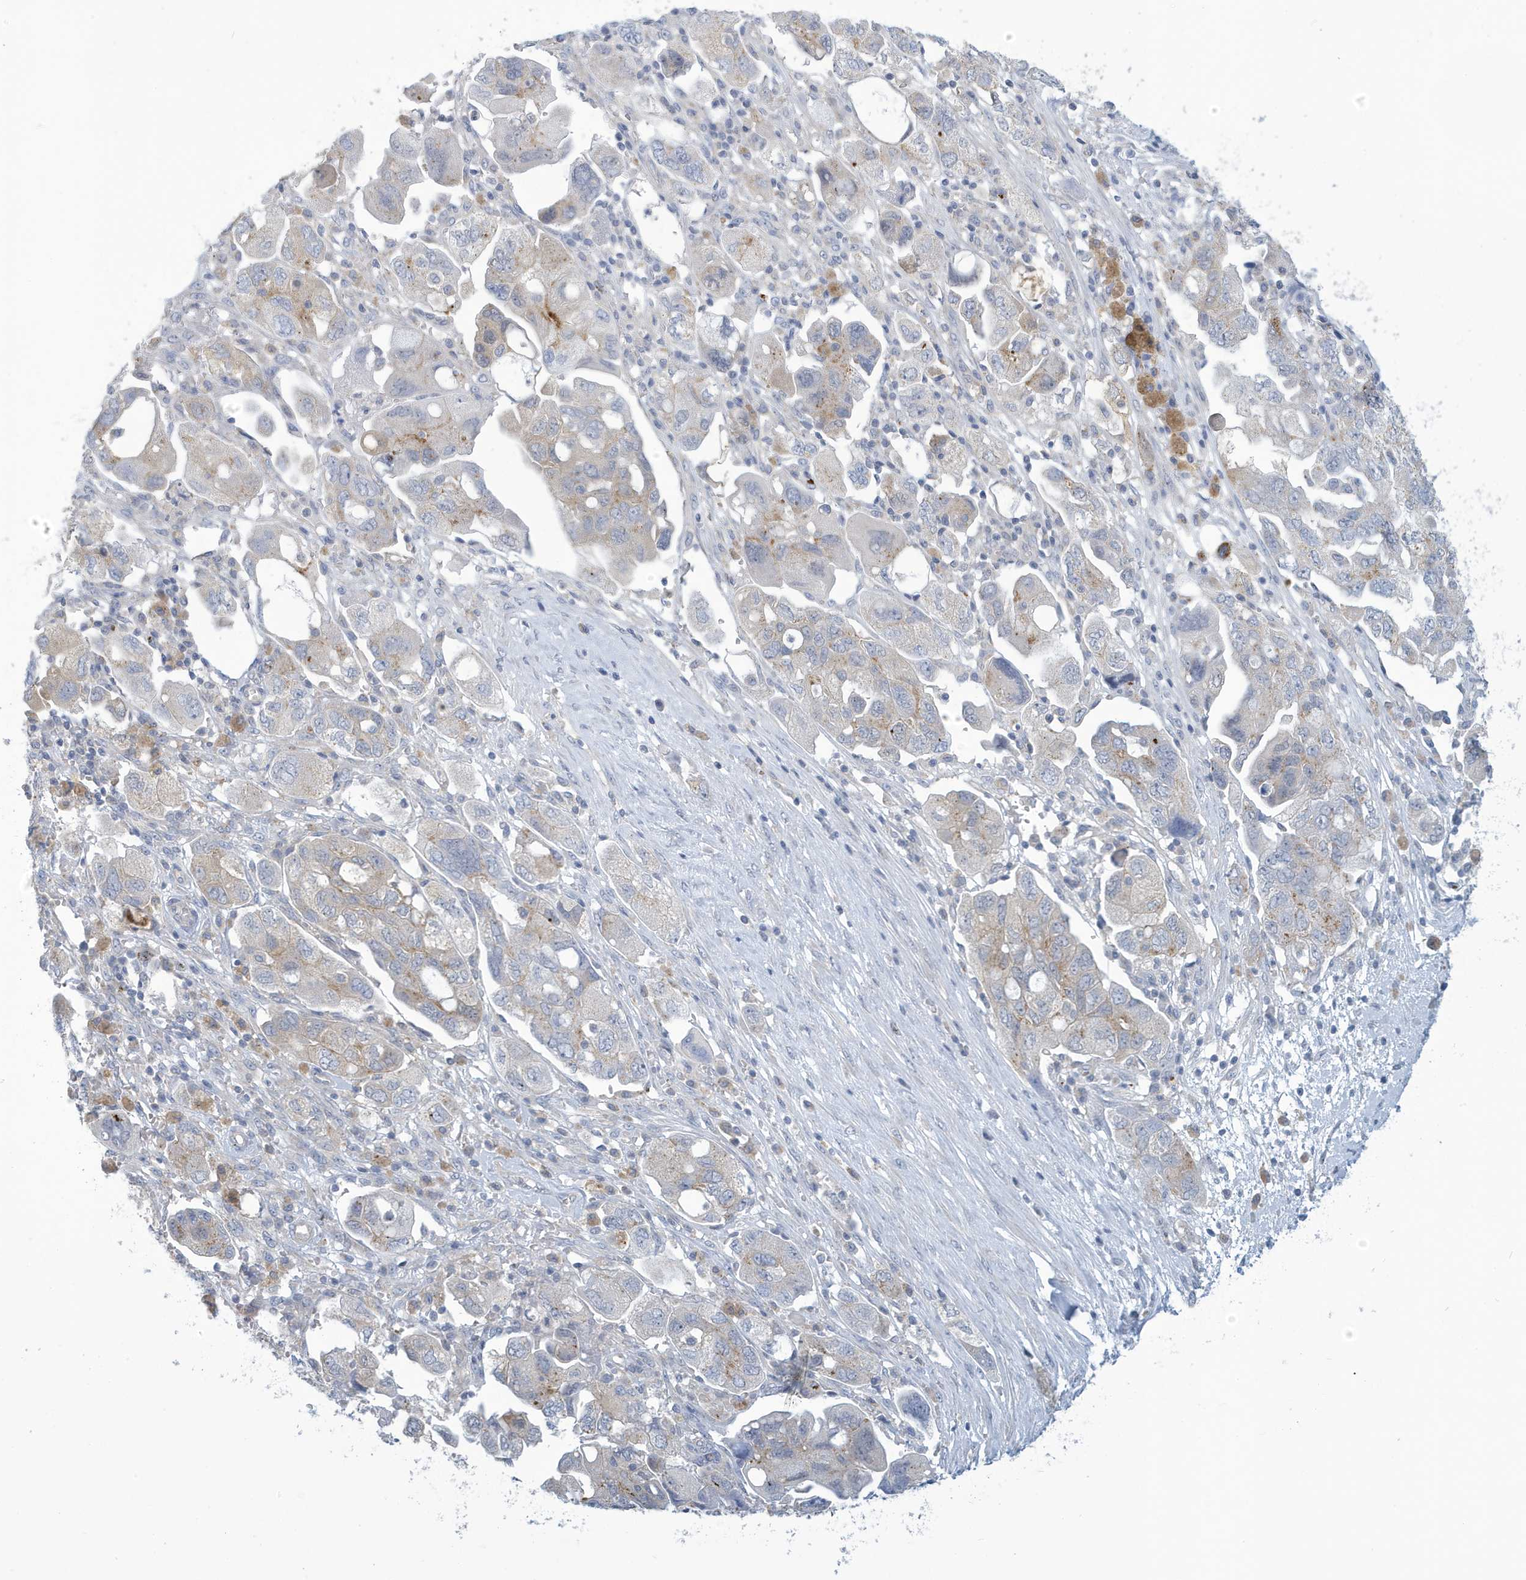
{"staining": {"intensity": "weak", "quantity": "<25%", "location": "cytoplasmic/membranous"}, "tissue": "ovarian cancer", "cell_type": "Tumor cells", "image_type": "cancer", "snomed": [{"axis": "morphology", "description": "Carcinoma, NOS"}, {"axis": "morphology", "description": "Cystadenocarcinoma, serous, NOS"}, {"axis": "topography", "description": "Ovary"}], "caption": "IHC micrograph of neoplastic tissue: human ovarian cancer stained with DAB (3,3'-diaminobenzidine) shows no significant protein positivity in tumor cells. (DAB (3,3'-diaminobenzidine) immunohistochemistry (IHC) visualized using brightfield microscopy, high magnification).", "gene": "VTA1", "patient": {"sex": "female", "age": 69}}